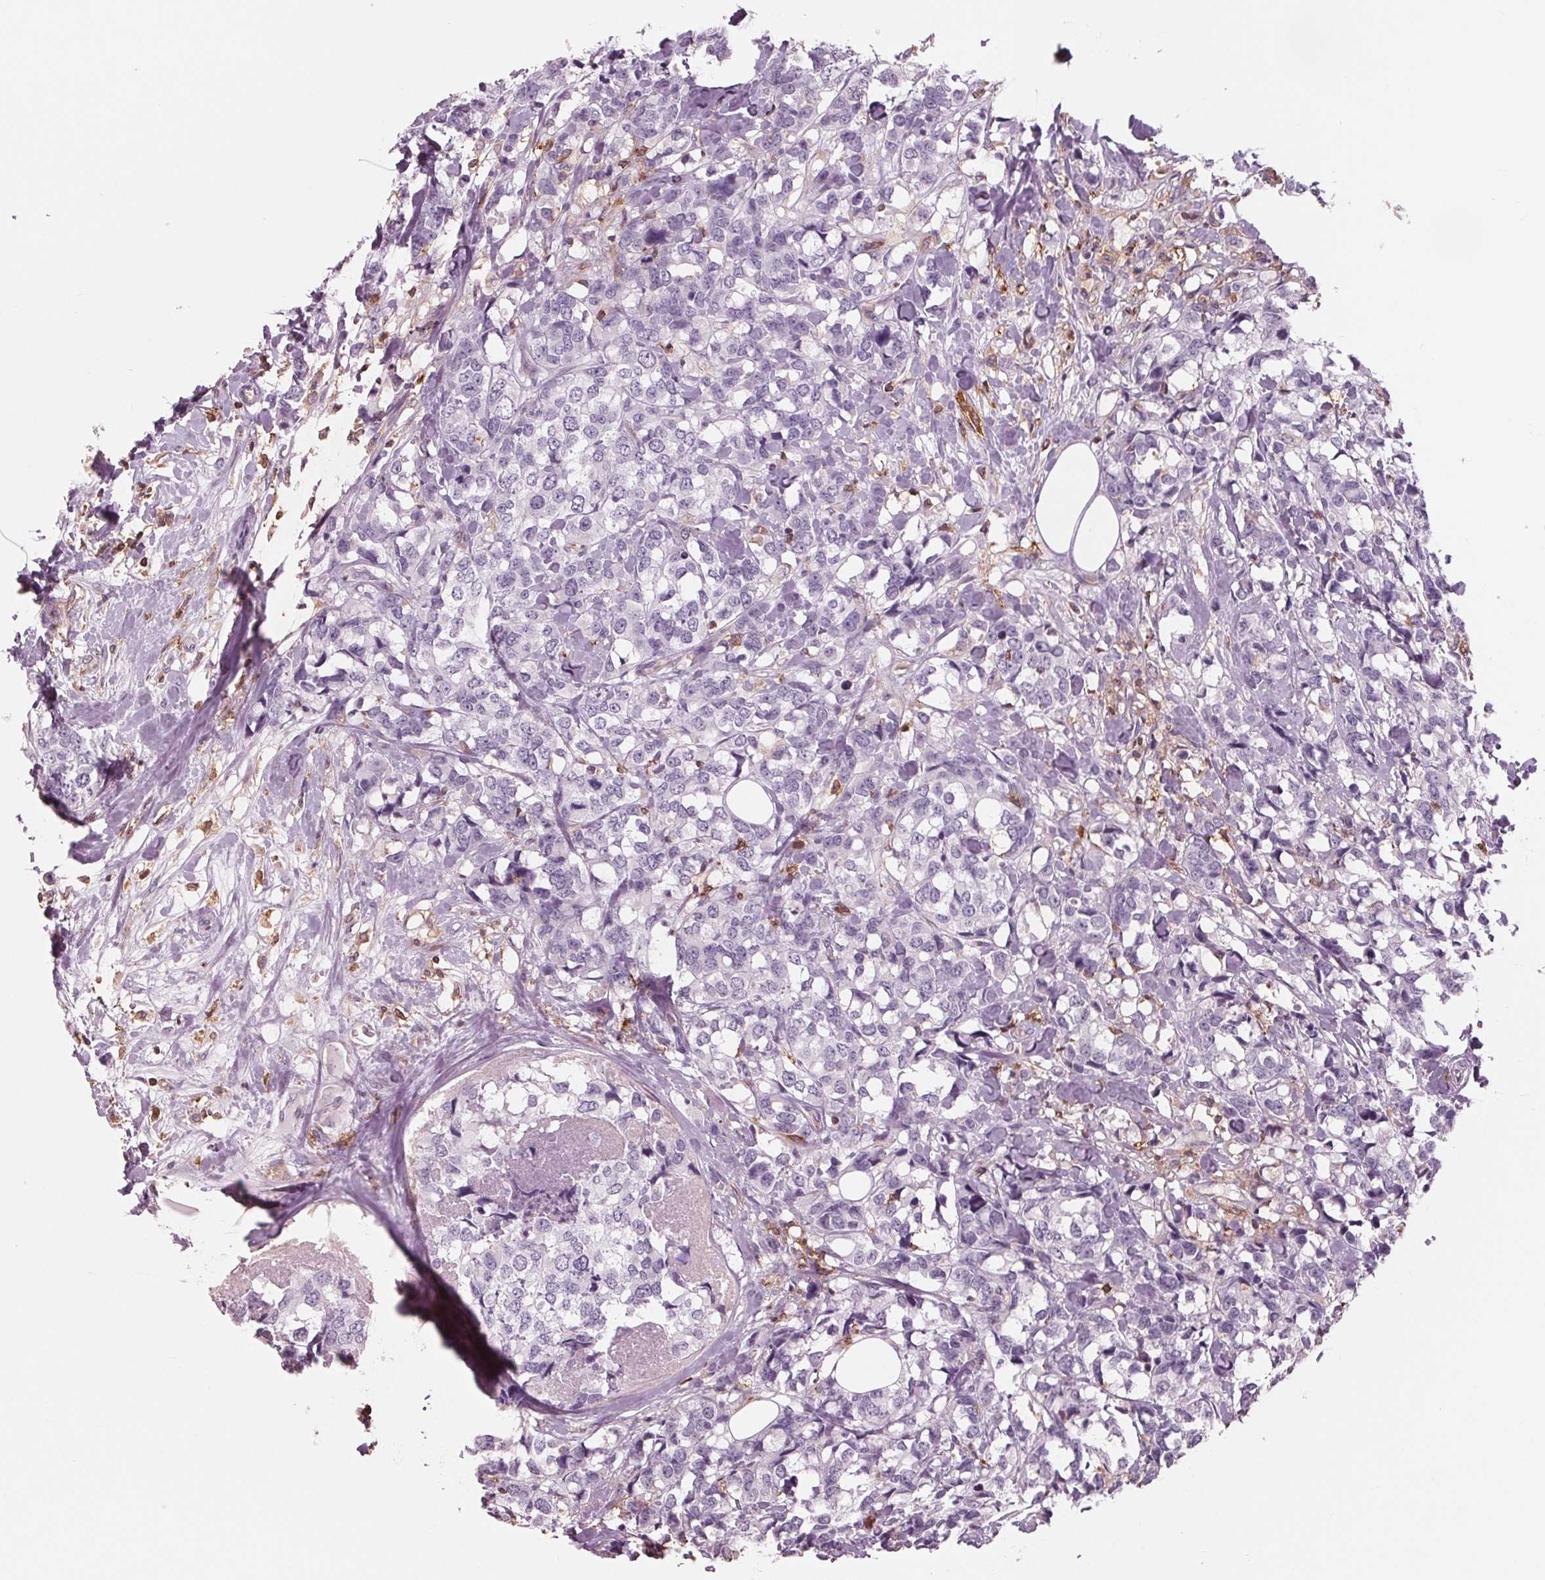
{"staining": {"intensity": "negative", "quantity": "none", "location": "none"}, "tissue": "breast cancer", "cell_type": "Tumor cells", "image_type": "cancer", "snomed": [{"axis": "morphology", "description": "Lobular carcinoma"}, {"axis": "topography", "description": "Breast"}], "caption": "There is no significant positivity in tumor cells of breast cancer.", "gene": "ARHGAP25", "patient": {"sex": "female", "age": 59}}